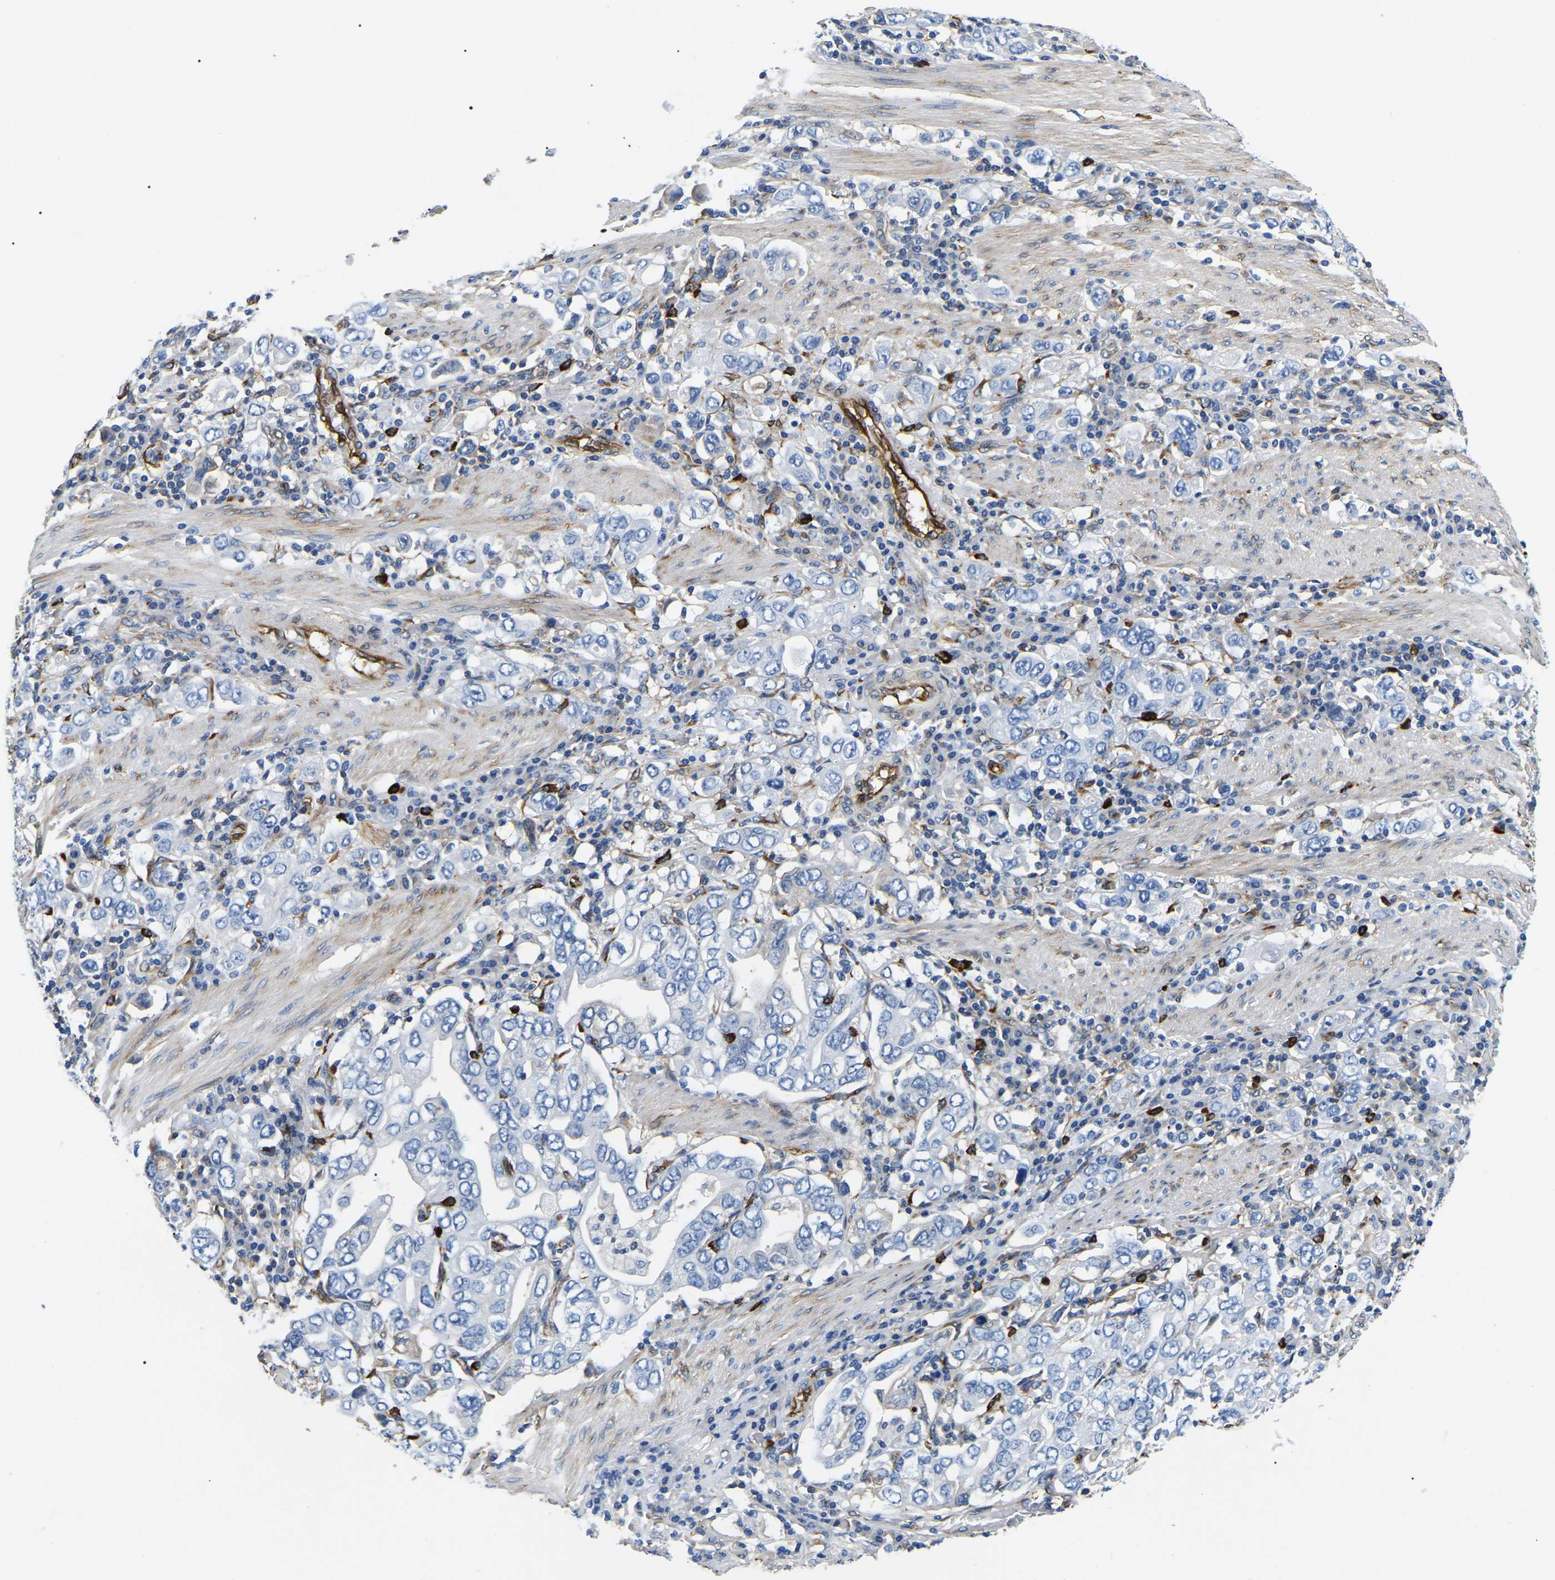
{"staining": {"intensity": "negative", "quantity": "none", "location": "none"}, "tissue": "stomach cancer", "cell_type": "Tumor cells", "image_type": "cancer", "snomed": [{"axis": "morphology", "description": "Adenocarcinoma, NOS"}, {"axis": "topography", "description": "Stomach, upper"}], "caption": "Adenocarcinoma (stomach) was stained to show a protein in brown. There is no significant positivity in tumor cells.", "gene": "DUSP8", "patient": {"sex": "male", "age": 62}}